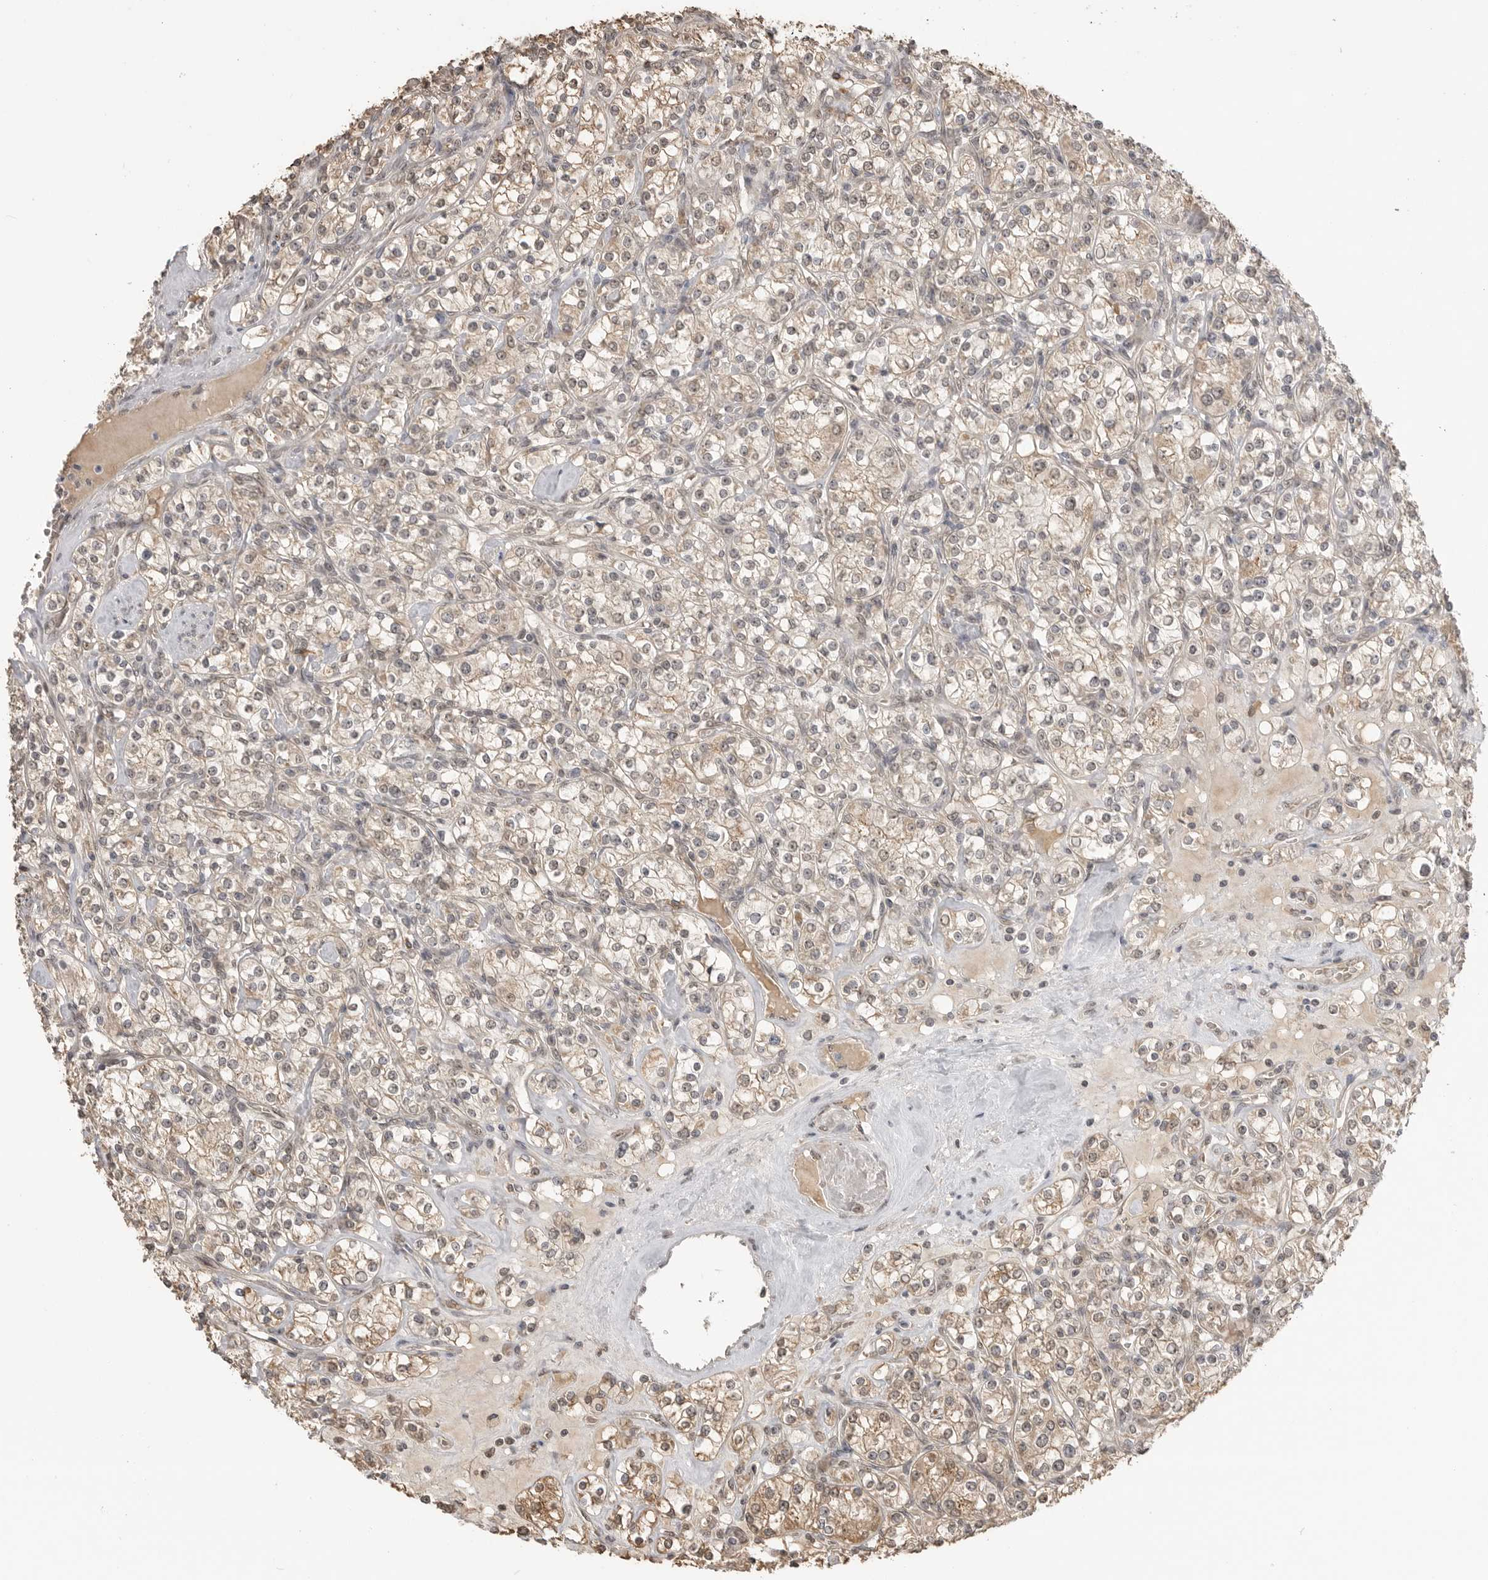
{"staining": {"intensity": "weak", "quantity": "25%-75%", "location": "cytoplasmic/membranous,nuclear"}, "tissue": "renal cancer", "cell_type": "Tumor cells", "image_type": "cancer", "snomed": [{"axis": "morphology", "description": "Adenocarcinoma, NOS"}, {"axis": "topography", "description": "Kidney"}], "caption": "Renal cancer (adenocarcinoma) was stained to show a protein in brown. There is low levels of weak cytoplasmic/membranous and nuclear positivity in approximately 25%-75% of tumor cells.", "gene": "ASPSCR1", "patient": {"sex": "male", "age": 77}}